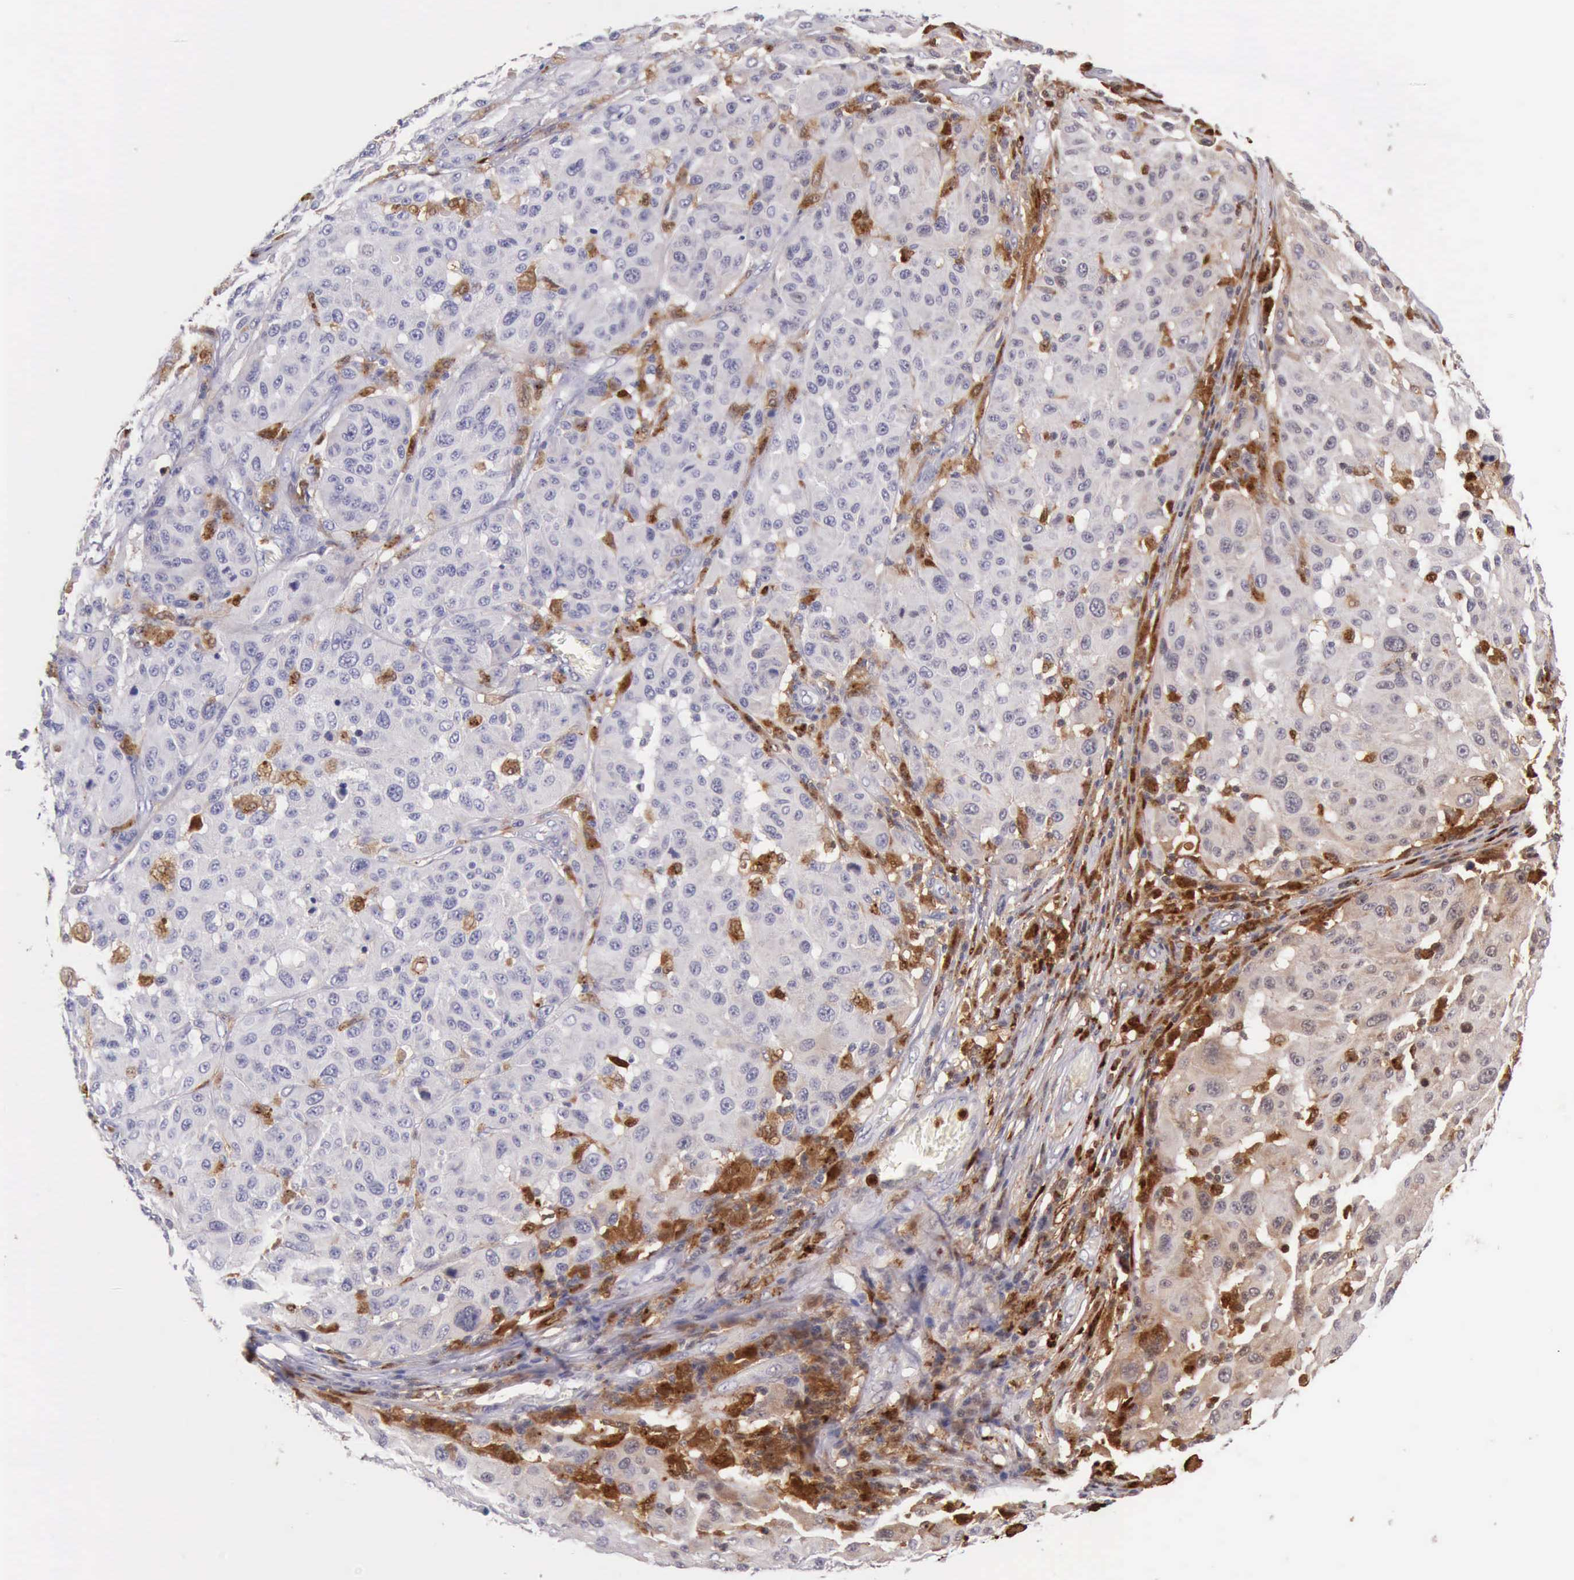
{"staining": {"intensity": "negative", "quantity": "none", "location": "none"}, "tissue": "melanoma", "cell_type": "Tumor cells", "image_type": "cancer", "snomed": [{"axis": "morphology", "description": "Malignant melanoma, NOS"}, {"axis": "topography", "description": "Skin"}], "caption": "Immunohistochemistry (IHC) image of neoplastic tissue: melanoma stained with DAB displays no significant protein staining in tumor cells.", "gene": "CSTA", "patient": {"sex": "female", "age": 77}}